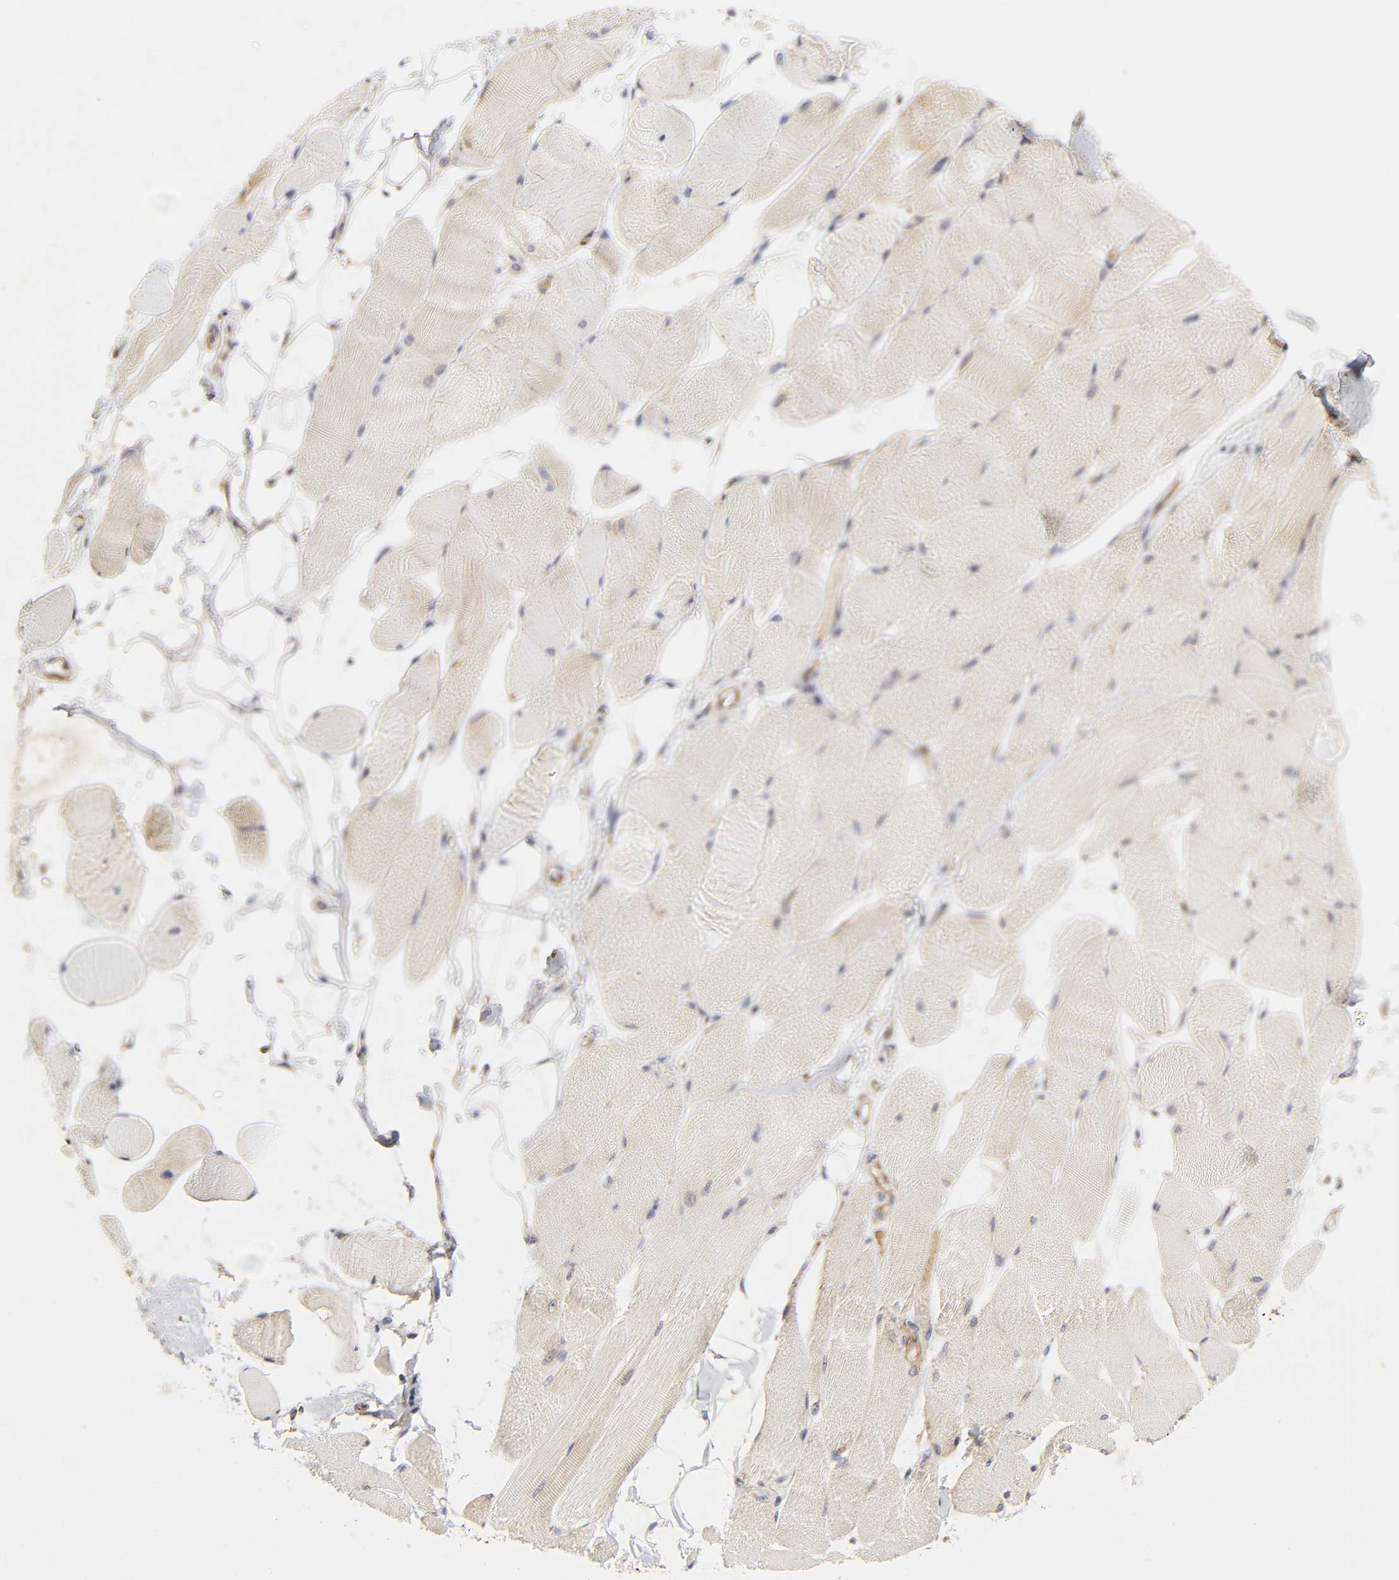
{"staining": {"intensity": "moderate", "quantity": ">75%", "location": "cytoplasmic/membranous"}, "tissue": "skeletal muscle", "cell_type": "Myocytes", "image_type": "normal", "snomed": [{"axis": "morphology", "description": "Normal tissue, NOS"}, {"axis": "topography", "description": "Skeletal muscle"}, {"axis": "topography", "description": "Peripheral nerve tissue"}], "caption": "IHC (DAB (3,3'-diaminobenzidine)) staining of benign human skeletal muscle shows moderate cytoplasmic/membranous protein expression in about >75% of myocytes.", "gene": "RPL14", "patient": {"sex": "female", "age": 84}}